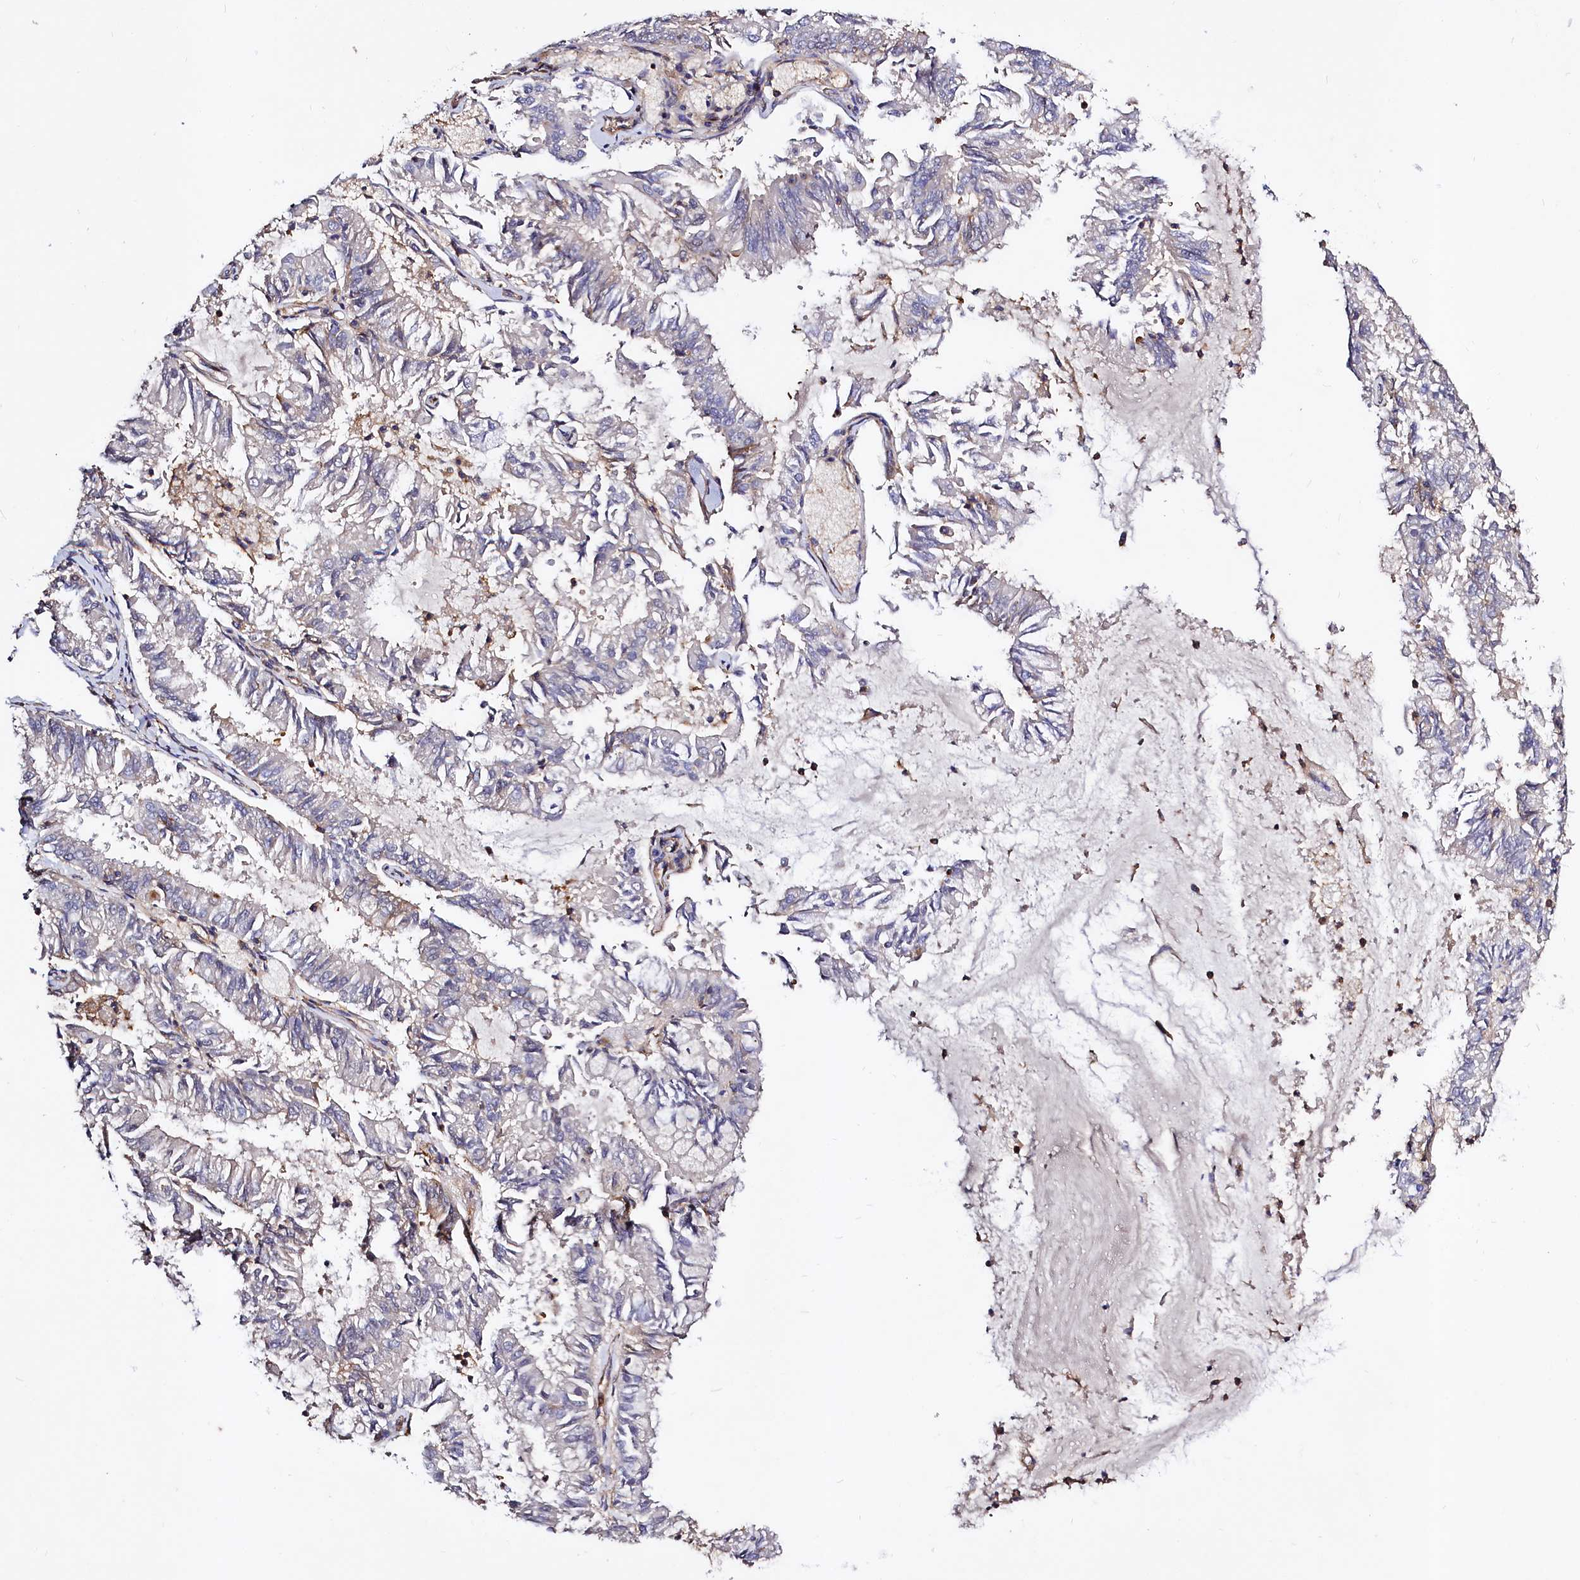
{"staining": {"intensity": "negative", "quantity": "none", "location": "none"}, "tissue": "endometrial cancer", "cell_type": "Tumor cells", "image_type": "cancer", "snomed": [{"axis": "morphology", "description": "Adenocarcinoma, NOS"}, {"axis": "topography", "description": "Endometrium"}], "caption": "Tumor cells show no significant protein staining in endometrial adenocarcinoma.", "gene": "ANO6", "patient": {"sex": "female", "age": 57}}